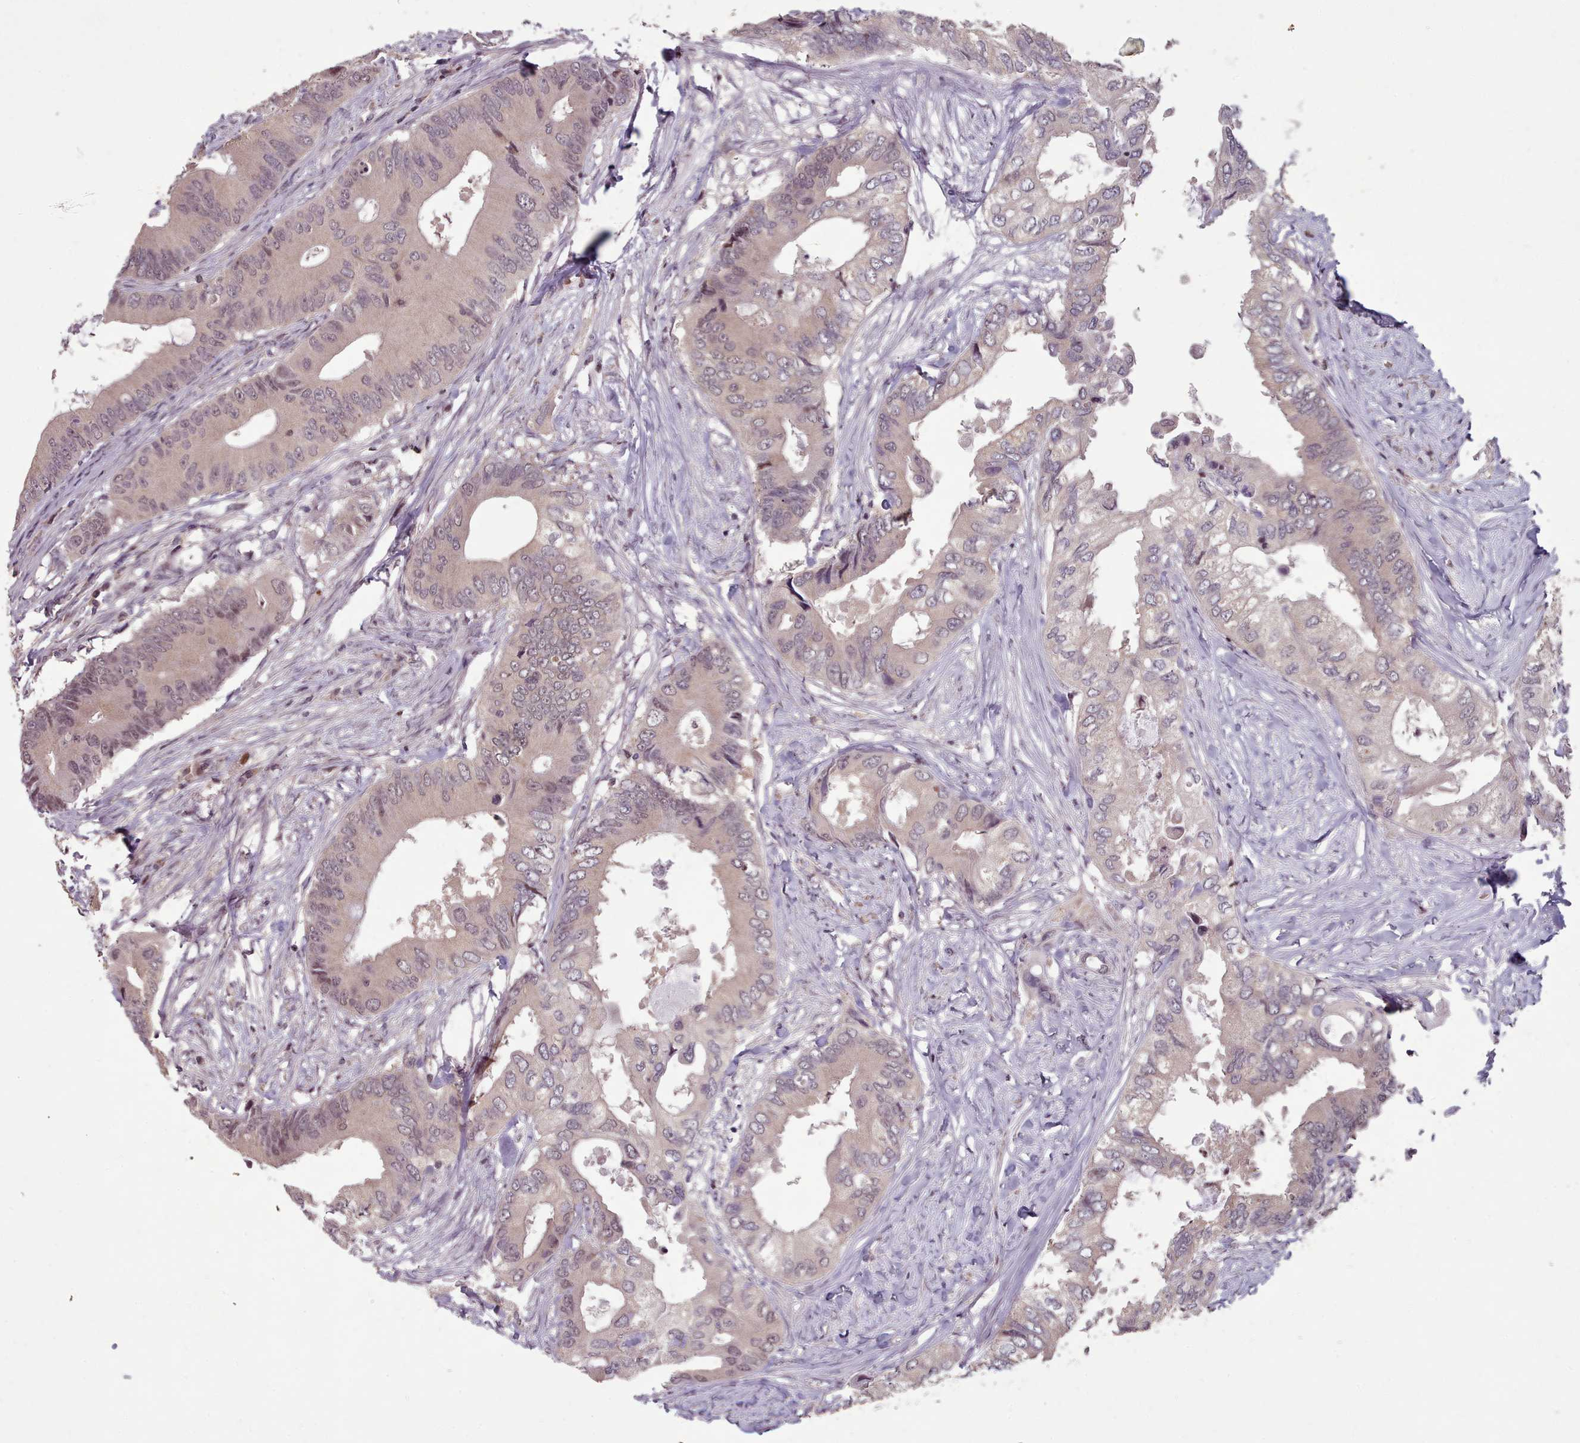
{"staining": {"intensity": "negative", "quantity": "none", "location": "none"}, "tissue": "colorectal cancer", "cell_type": "Tumor cells", "image_type": "cancer", "snomed": [{"axis": "morphology", "description": "Adenocarcinoma, NOS"}, {"axis": "topography", "description": "Colon"}], "caption": "There is no significant positivity in tumor cells of colorectal cancer (adenocarcinoma).", "gene": "ENSA", "patient": {"sex": "male", "age": 71}}